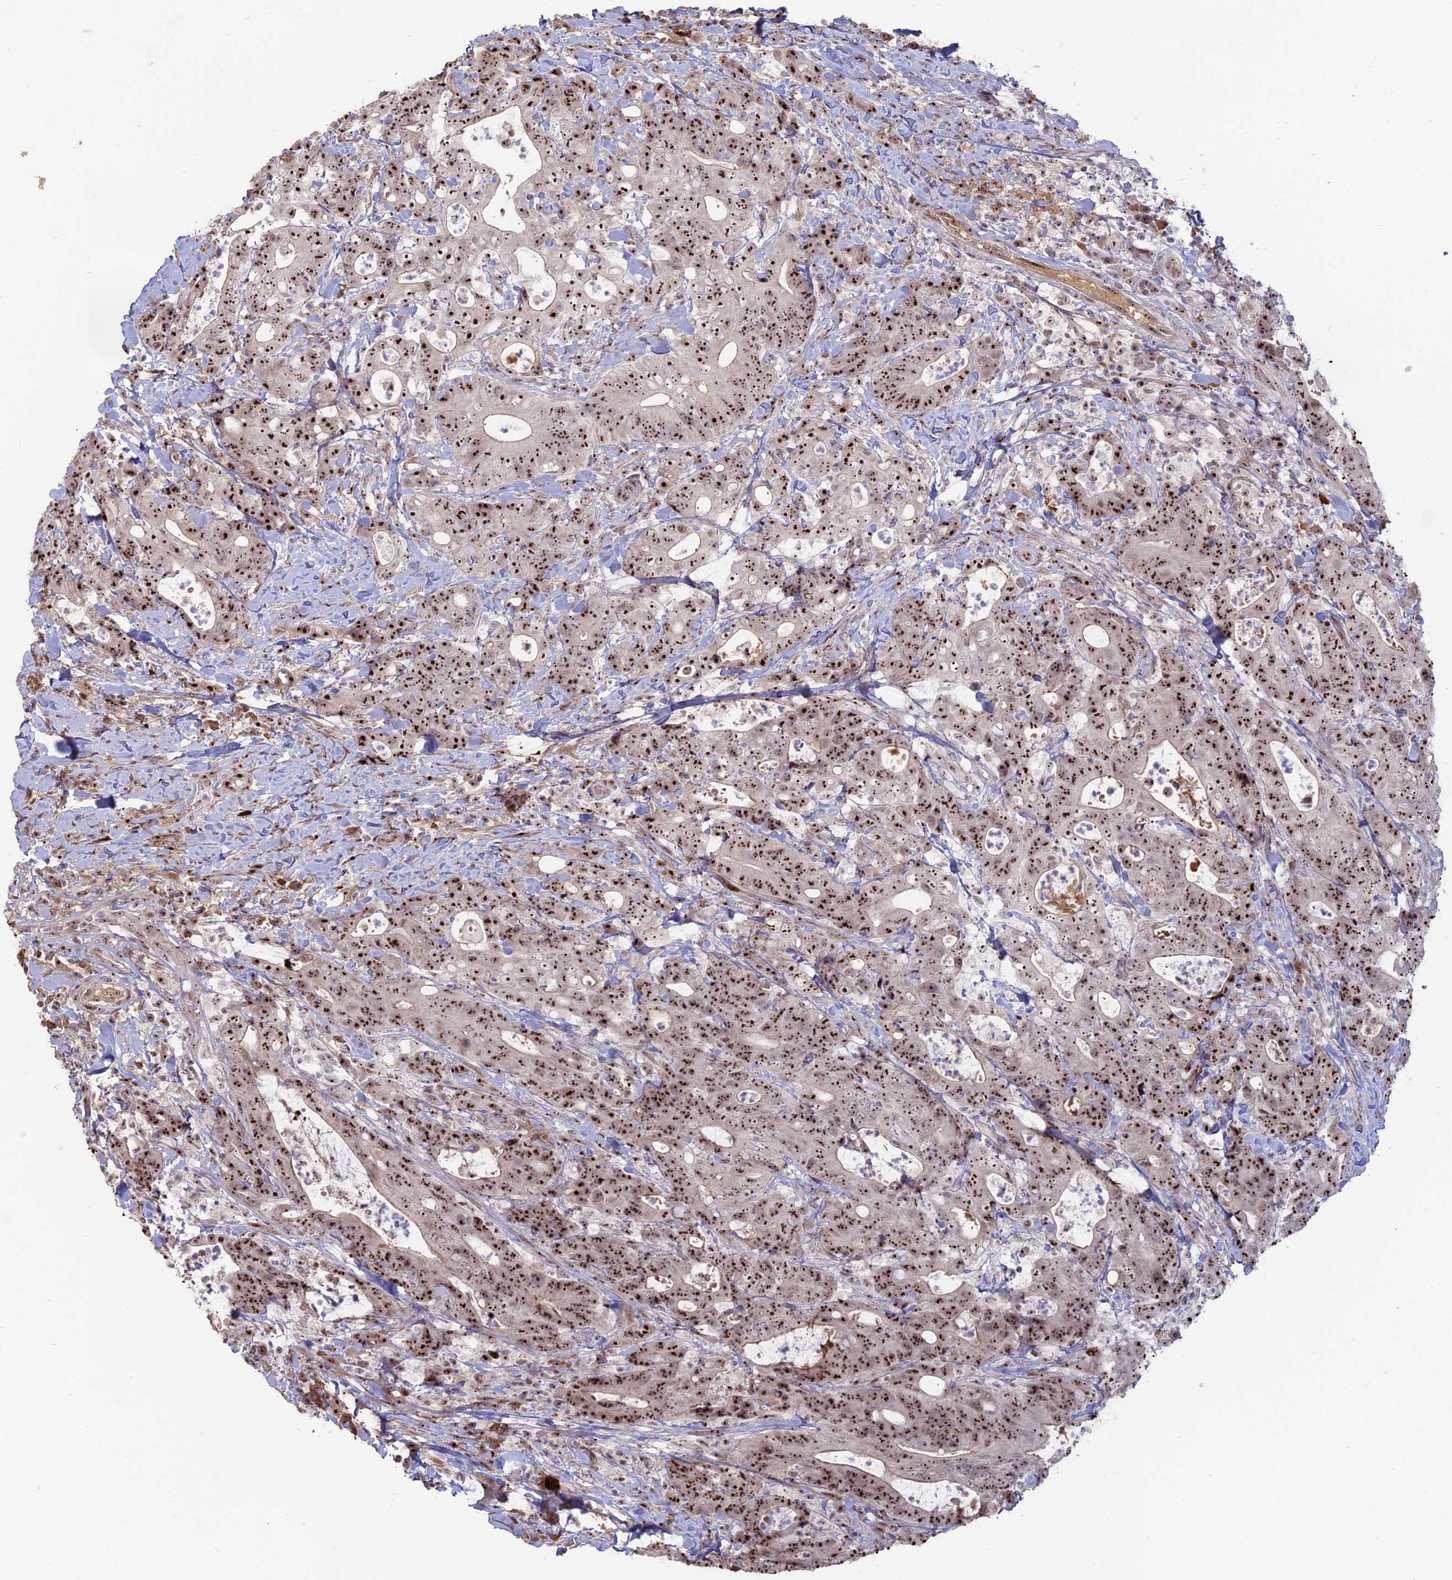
{"staining": {"intensity": "strong", "quantity": ">75%", "location": "nuclear"}, "tissue": "colorectal cancer", "cell_type": "Tumor cells", "image_type": "cancer", "snomed": [{"axis": "morphology", "description": "Adenocarcinoma, NOS"}, {"axis": "topography", "description": "Colon"}], "caption": "DAB immunohistochemical staining of colorectal cancer (adenocarcinoma) reveals strong nuclear protein positivity in about >75% of tumor cells. (Brightfield microscopy of DAB IHC at high magnification).", "gene": "FAM131A", "patient": {"sex": "female", "age": 82}}